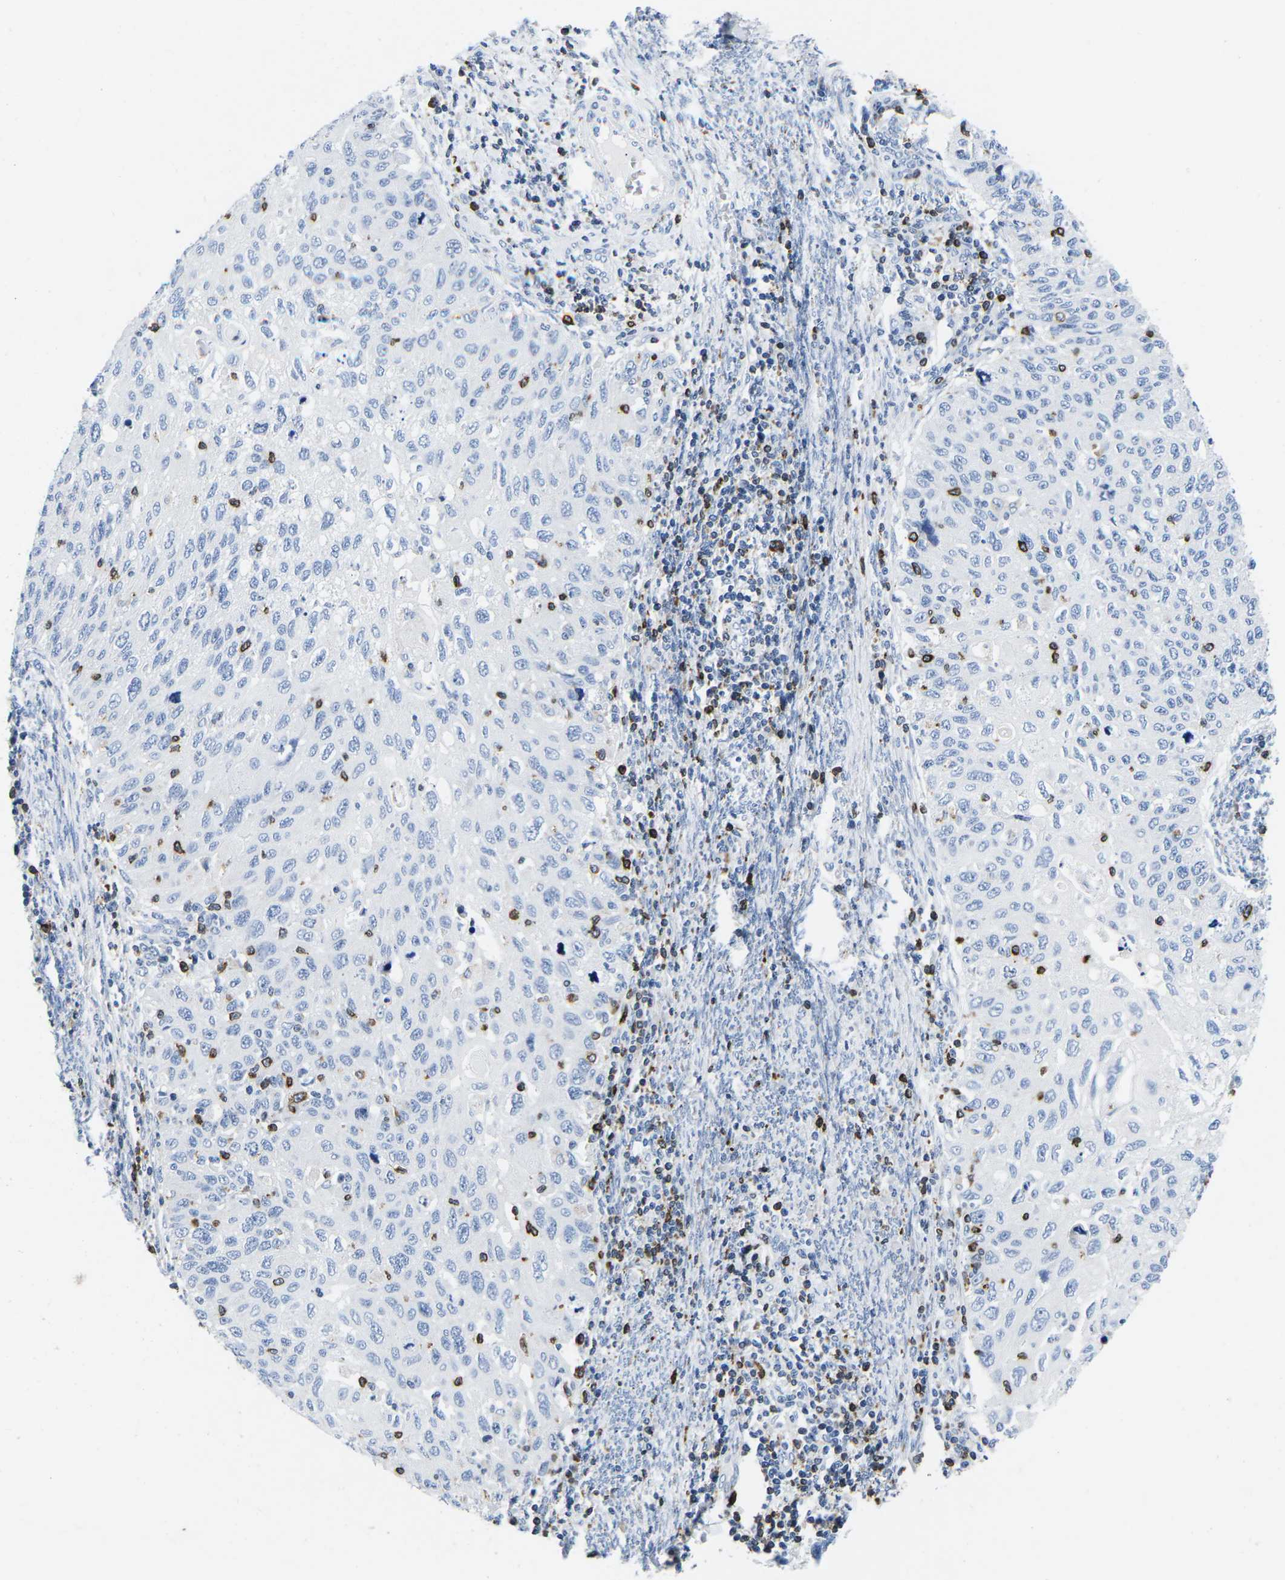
{"staining": {"intensity": "negative", "quantity": "none", "location": "none"}, "tissue": "cervical cancer", "cell_type": "Tumor cells", "image_type": "cancer", "snomed": [{"axis": "morphology", "description": "Squamous cell carcinoma, NOS"}, {"axis": "topography", "description": "Cervix"}], "caption": "DAB immunohistochemical staining of human cervical cancer (squamous cell carcinoma) shows no significant positivity in tumor cells.", "gene": "CTSW", "patient": {"sex": "female", "age": 70}}